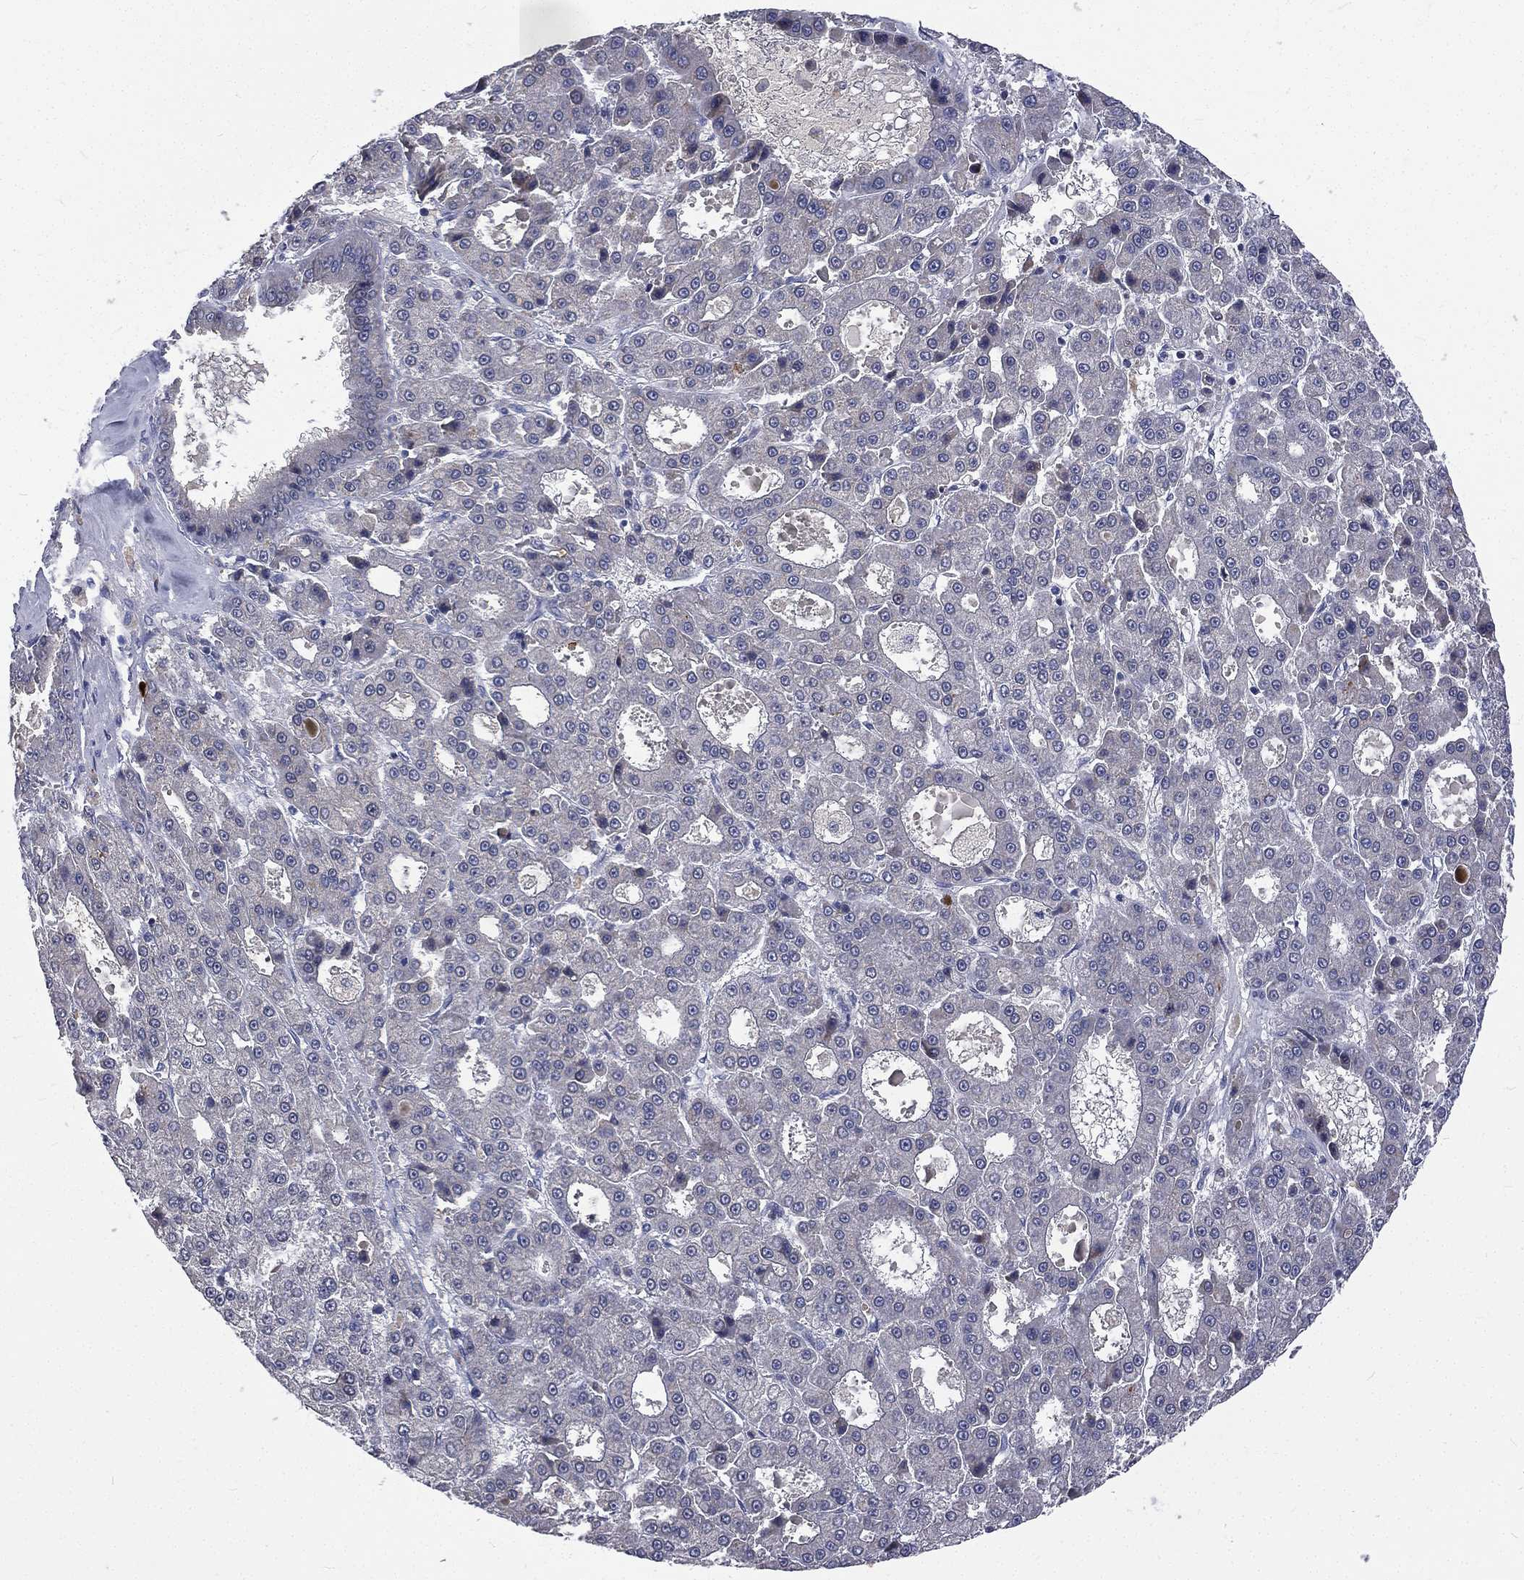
{"staining": {"intensity": "negative", "quantity": "none", "location": "none"}, "tissue": "liver cancer", "cell_type": "Tumor cells", "image_type": "cancer", "snomed": [{"axis": "morphology", "description": "Carcinoma, Hepatocellular, NOS"}, {"axis": "topography", "description": "Liver"}], "caption": "IHC image of human liver hepatocellular carcinoma stained for a protein (brown), which reveals no staining in tumor cells.", "gene": "CA12", "patient": {"sex": "male", "age": 70}}